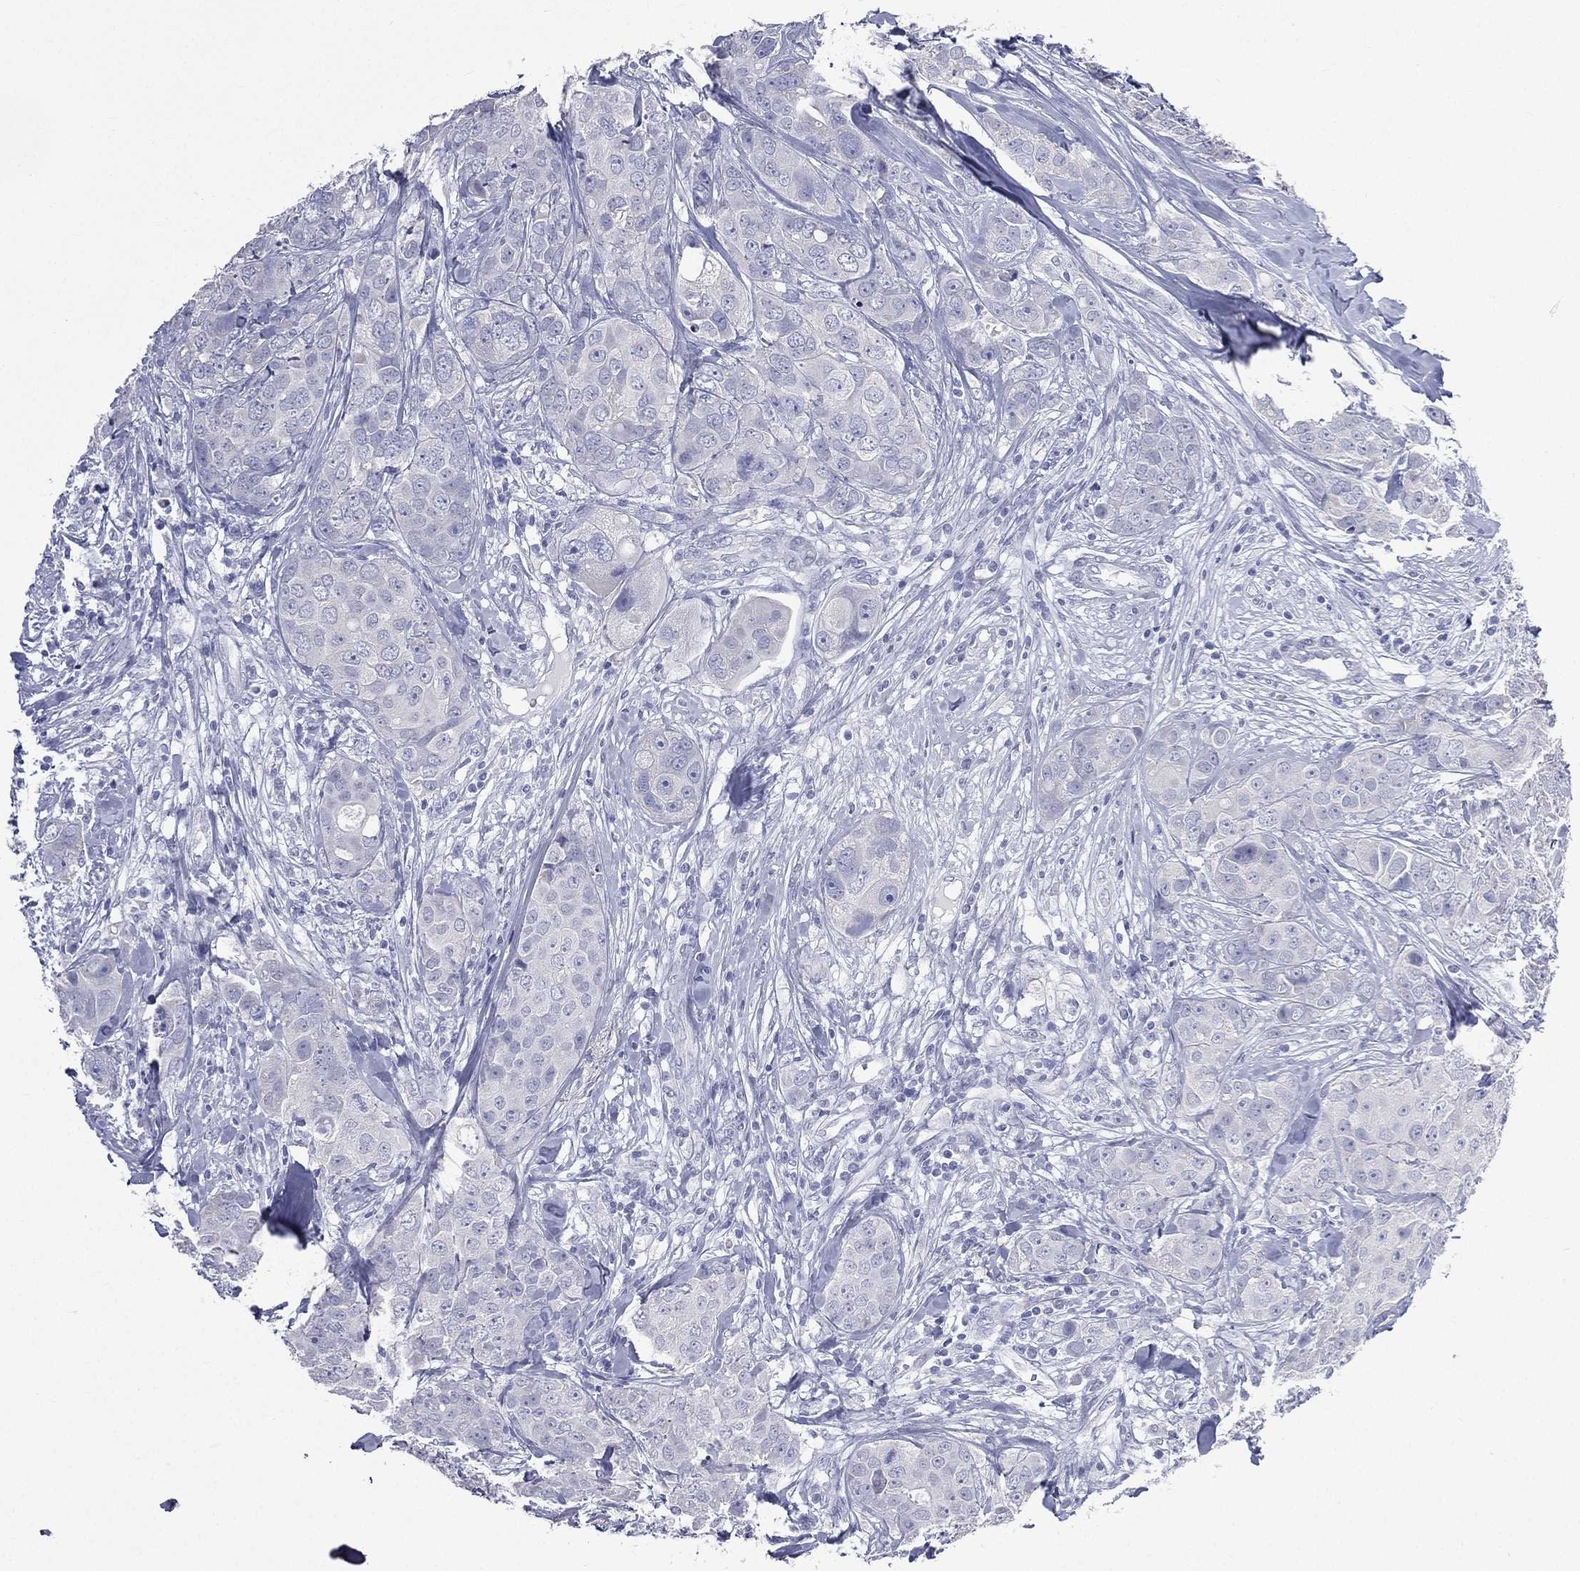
{"staining": {"intensity": "negative", "quantity": "none", "location": "none"}, "tissue": "breast cancer", "cell_type": "Tumor cells", "image_type": "cancer", "snomed": [{"axis": "morphology", "description": "Duct carcinoma"}, {"axis": "topography", "description": "Breast"}], "caption": "High power microscopy image of an IHC micrograph of intraductal carcinoma (breast), revealing no significant expression in tumor cells.", "gene": "CES2", "patient": {"sex": "female", "age": 43}}